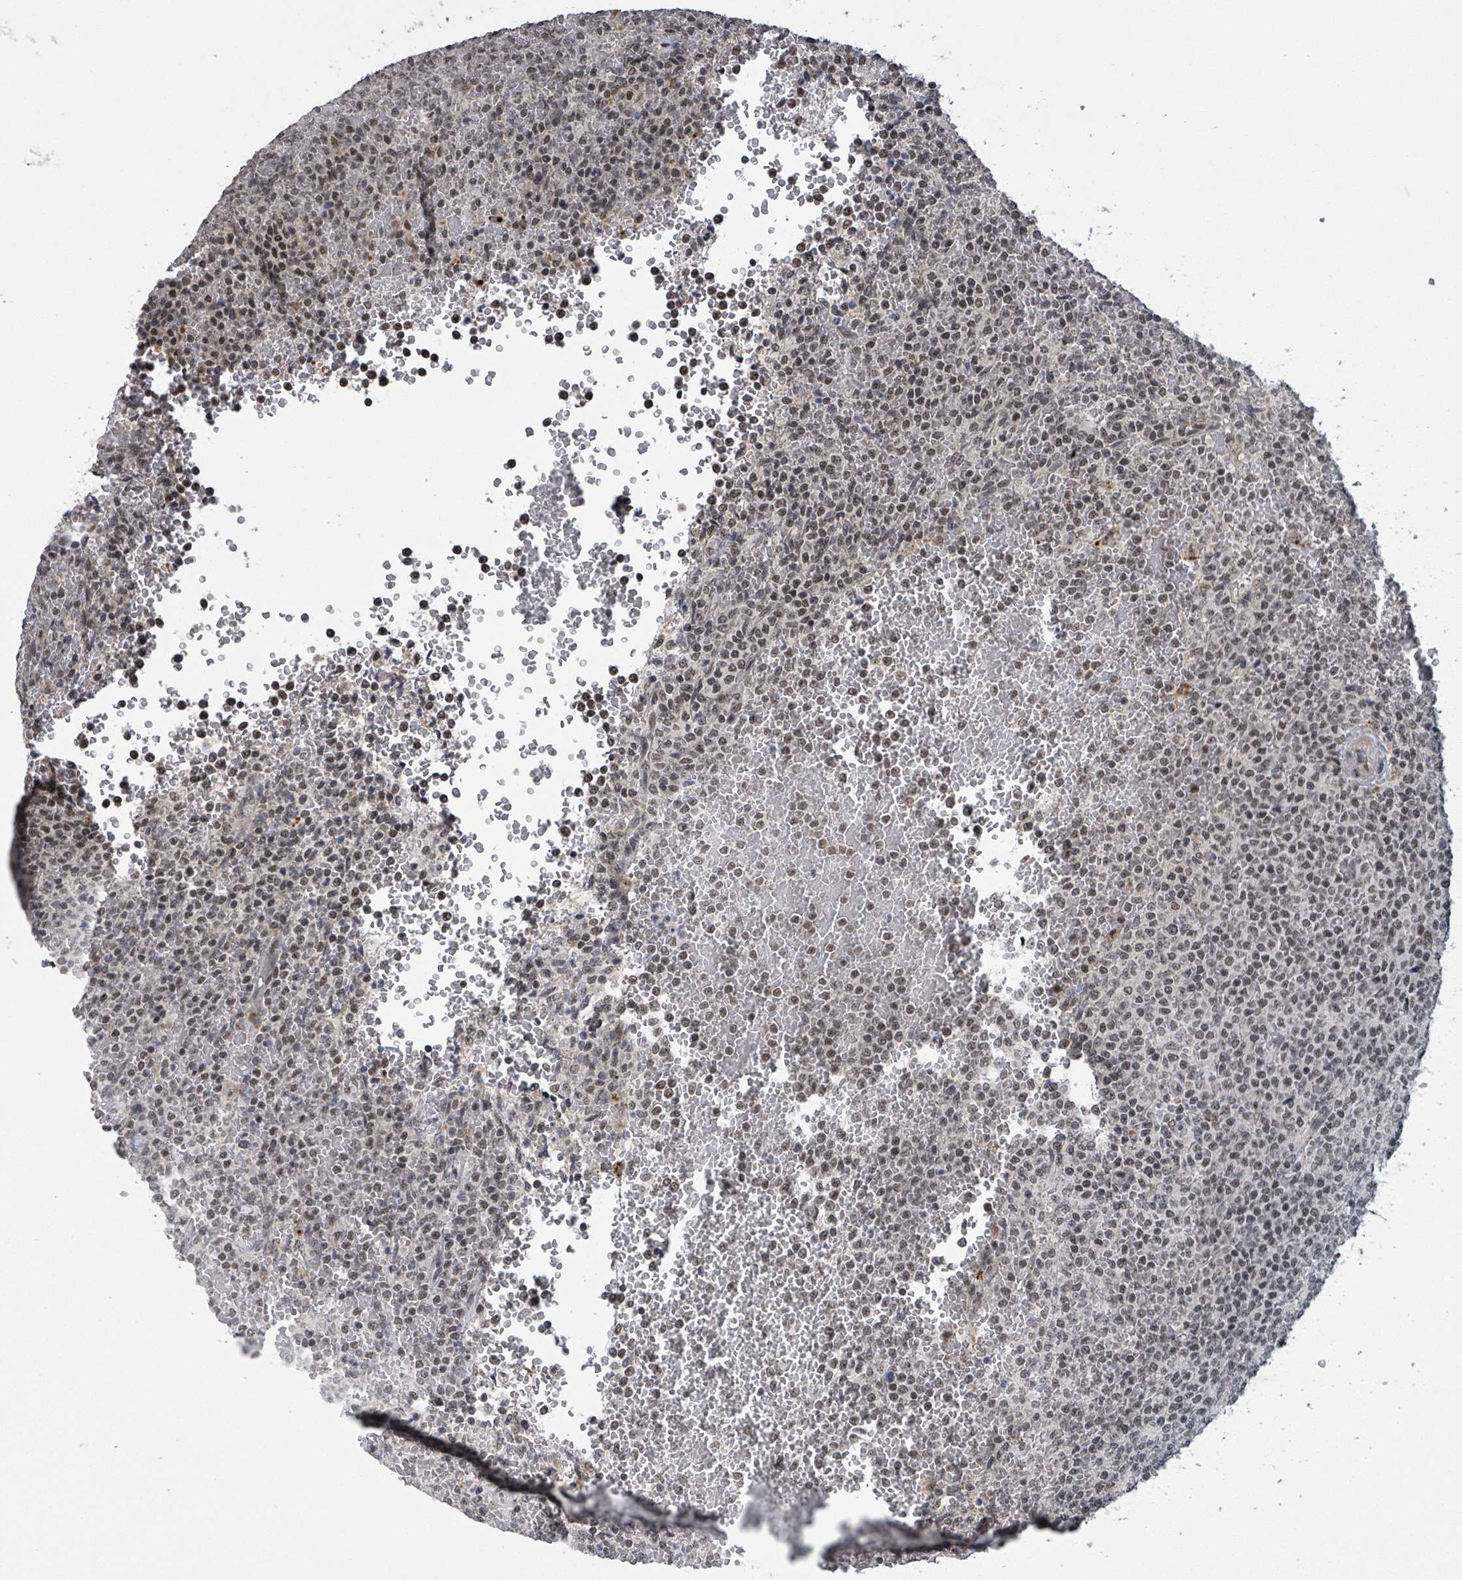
{"staining": {"intensity": "moderate", "quantity": ">75%", "location": "nuclear"}, "tissue": "lymphoma", "cell_type": "Tumor cells", "image_type": "cancer", "snomed": [{"axis": "morphology", "description": "Malignant lymphoma, non-Hodgkin's type, Low grade"}, {"axis": "topography", "description": "Spleen"}], "caption": "An IHC micrograph of tumor tissue is shown. Protein staining in brown labels moderate nuclear positivity in malignant lymphoma, non-Hodgkin's type (low-grade) within tumor cells.", "gene": "ZBTB14", "patient": {"sex": "male", "age": 60}}